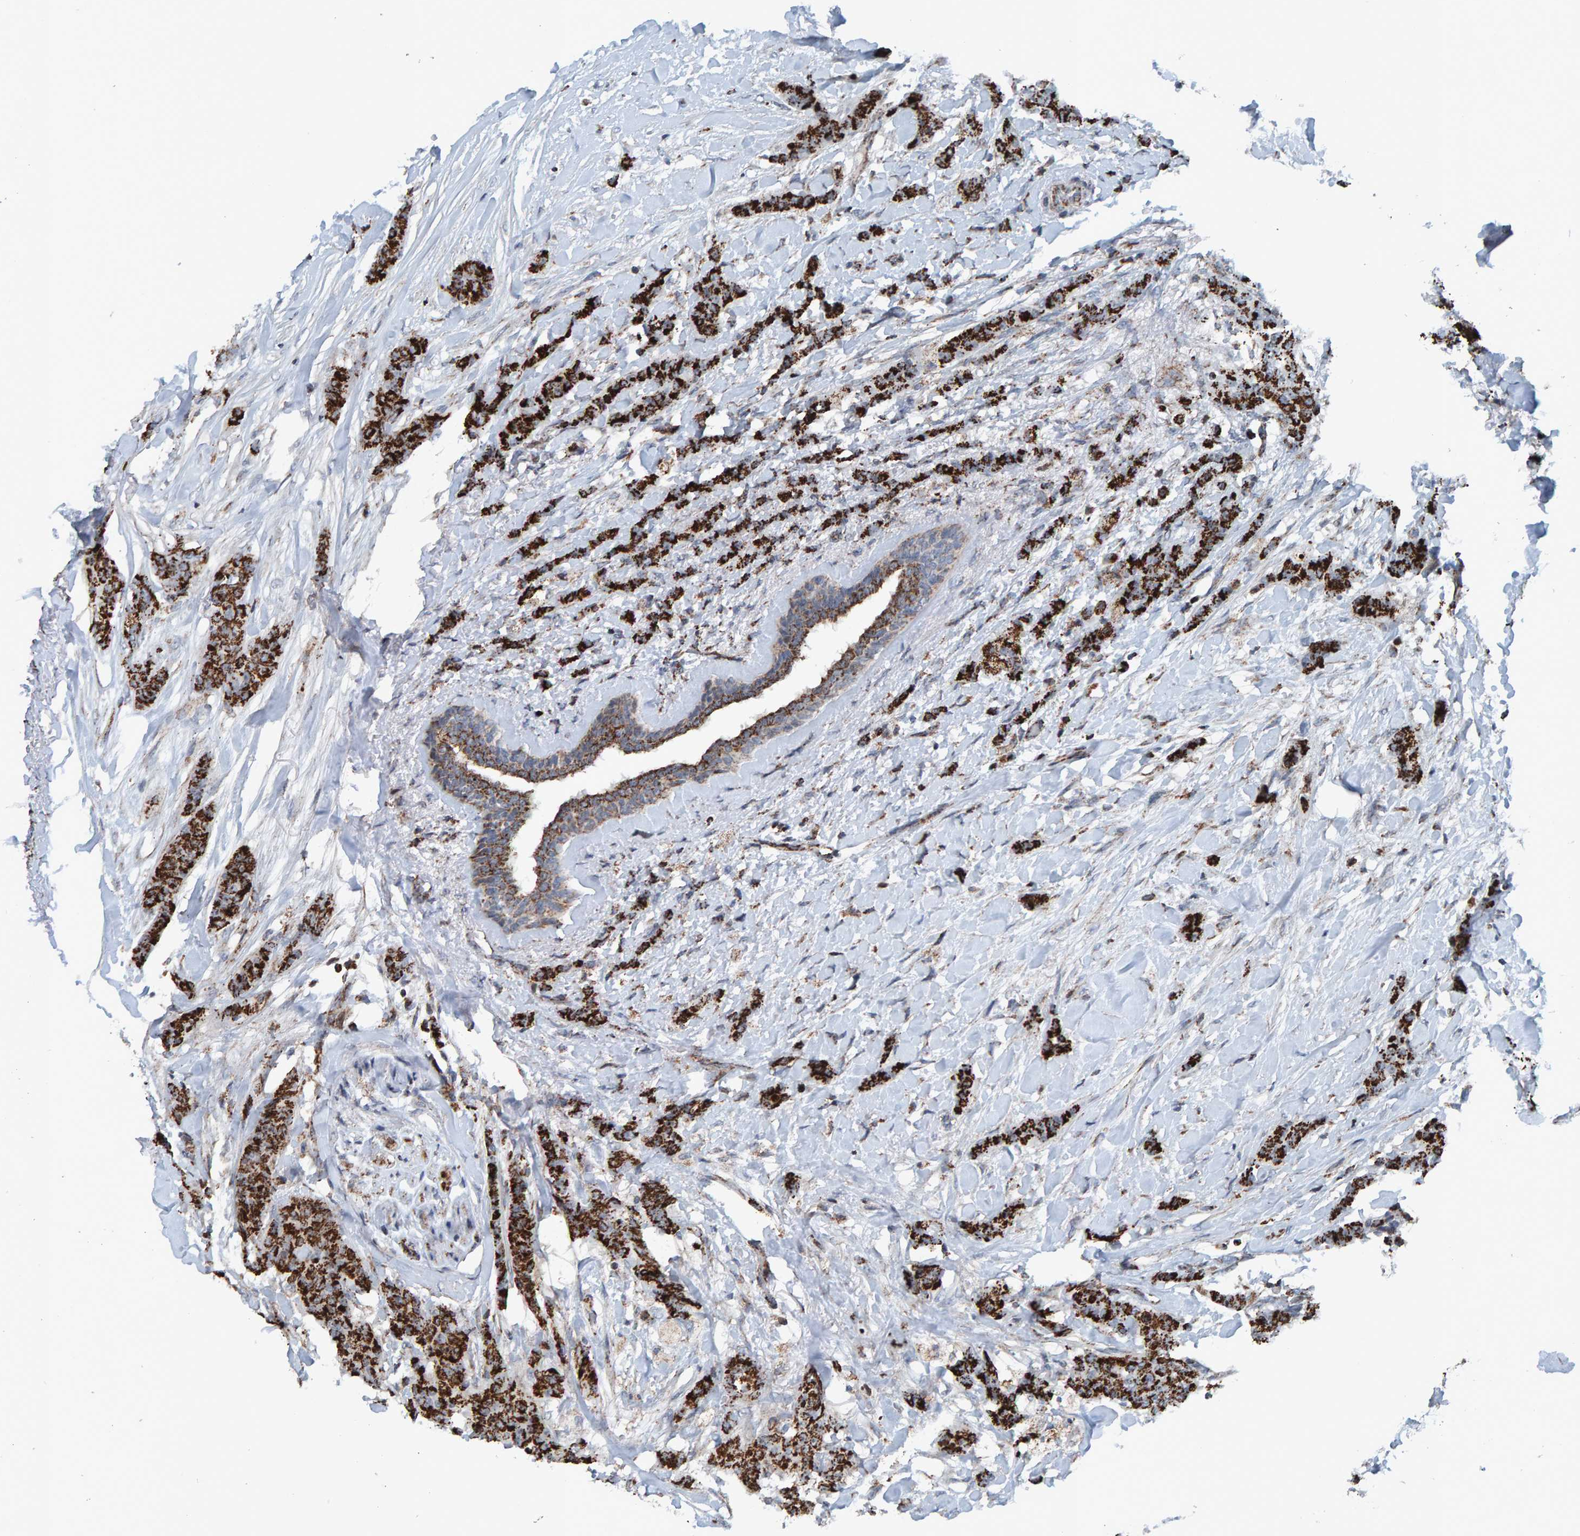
{"staining": {"intensity": "strong", "quantity": ">75%", "location": "cytoplasmic/membranous"}, "tissue": "breast cancer", "cell_type": "Tumor cells", "image_type": "cancer", "snomed": [{"axis": "morphology", "description": "Normal tissue, NOS"}, {"axis": "morphology", "description": "Duct carcinoma"}, {"axis": "topography", "description": "Breast"}], "caption": "Immunohistochemistry (IHC) of intraductal carcinoma (breast) reveals high levels of strong cytoplasmic/membranous staining in about >75% of tumor cells.", "gene": "ZNF48", "patient": {"sex": "female", "age": 40}}